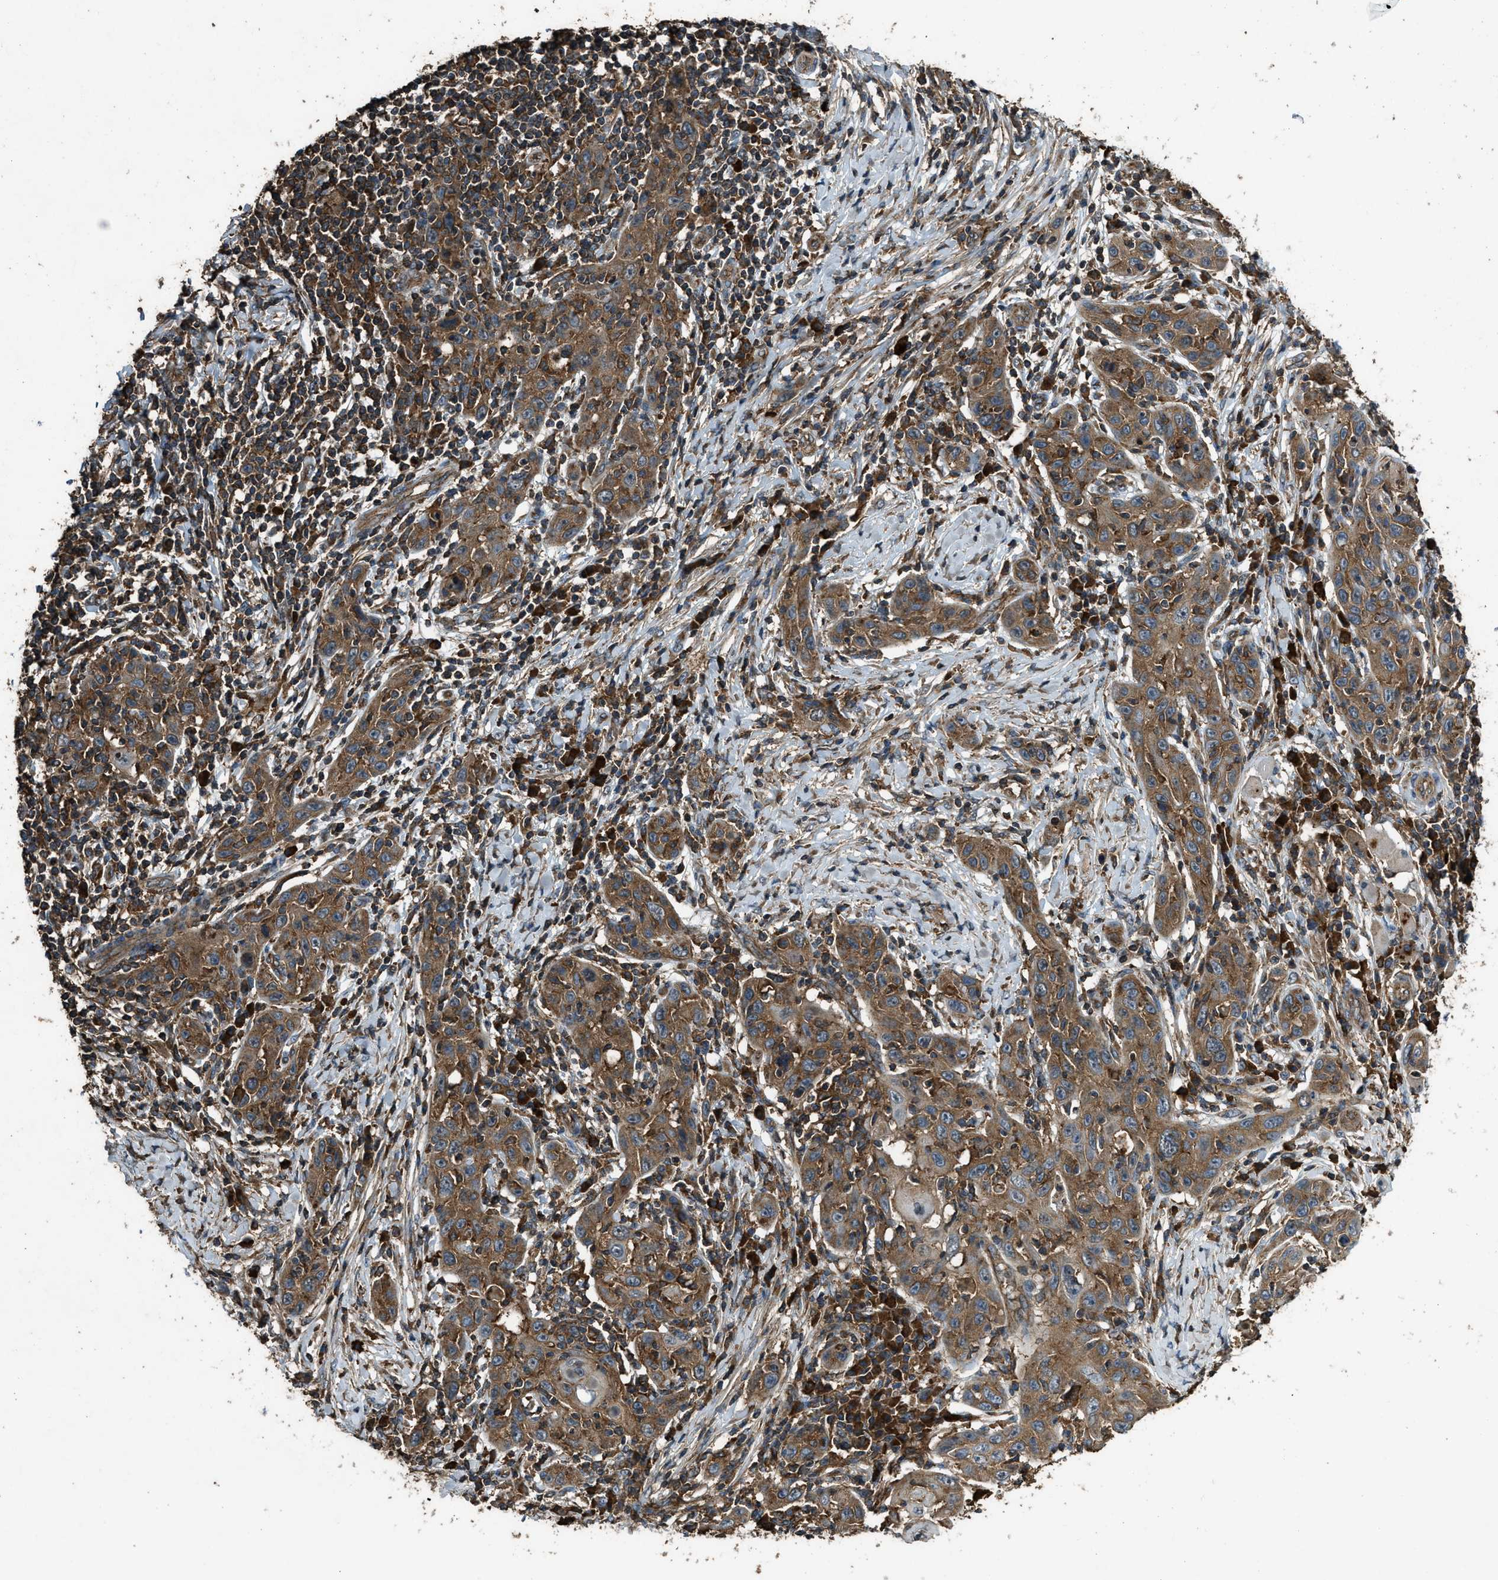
{"staining": {"intensity": "moderate", "quantity": ">75%", "location": "cytoplasmic/membranous"}, "tissue": "skin cancer", "cell_type": "Tumor cells", "image_type": "cancer", "snomed": [{"axis": "morphology", "description": "Squamous cell carcinoma, NOS"}, {"axis": "topography", "description": "Skin"}], "caption": "Protein expression analysis of human skin cancer (squamous cell carcinoma) reveals moderate cytoplasmic/membranous expression in about >75% of tumor cells. (brown staining indicates protein expression, while blue staining denotes nuclei).", "gene": "MAP3K8", "patient": {"sex": "female", "age": 88}}